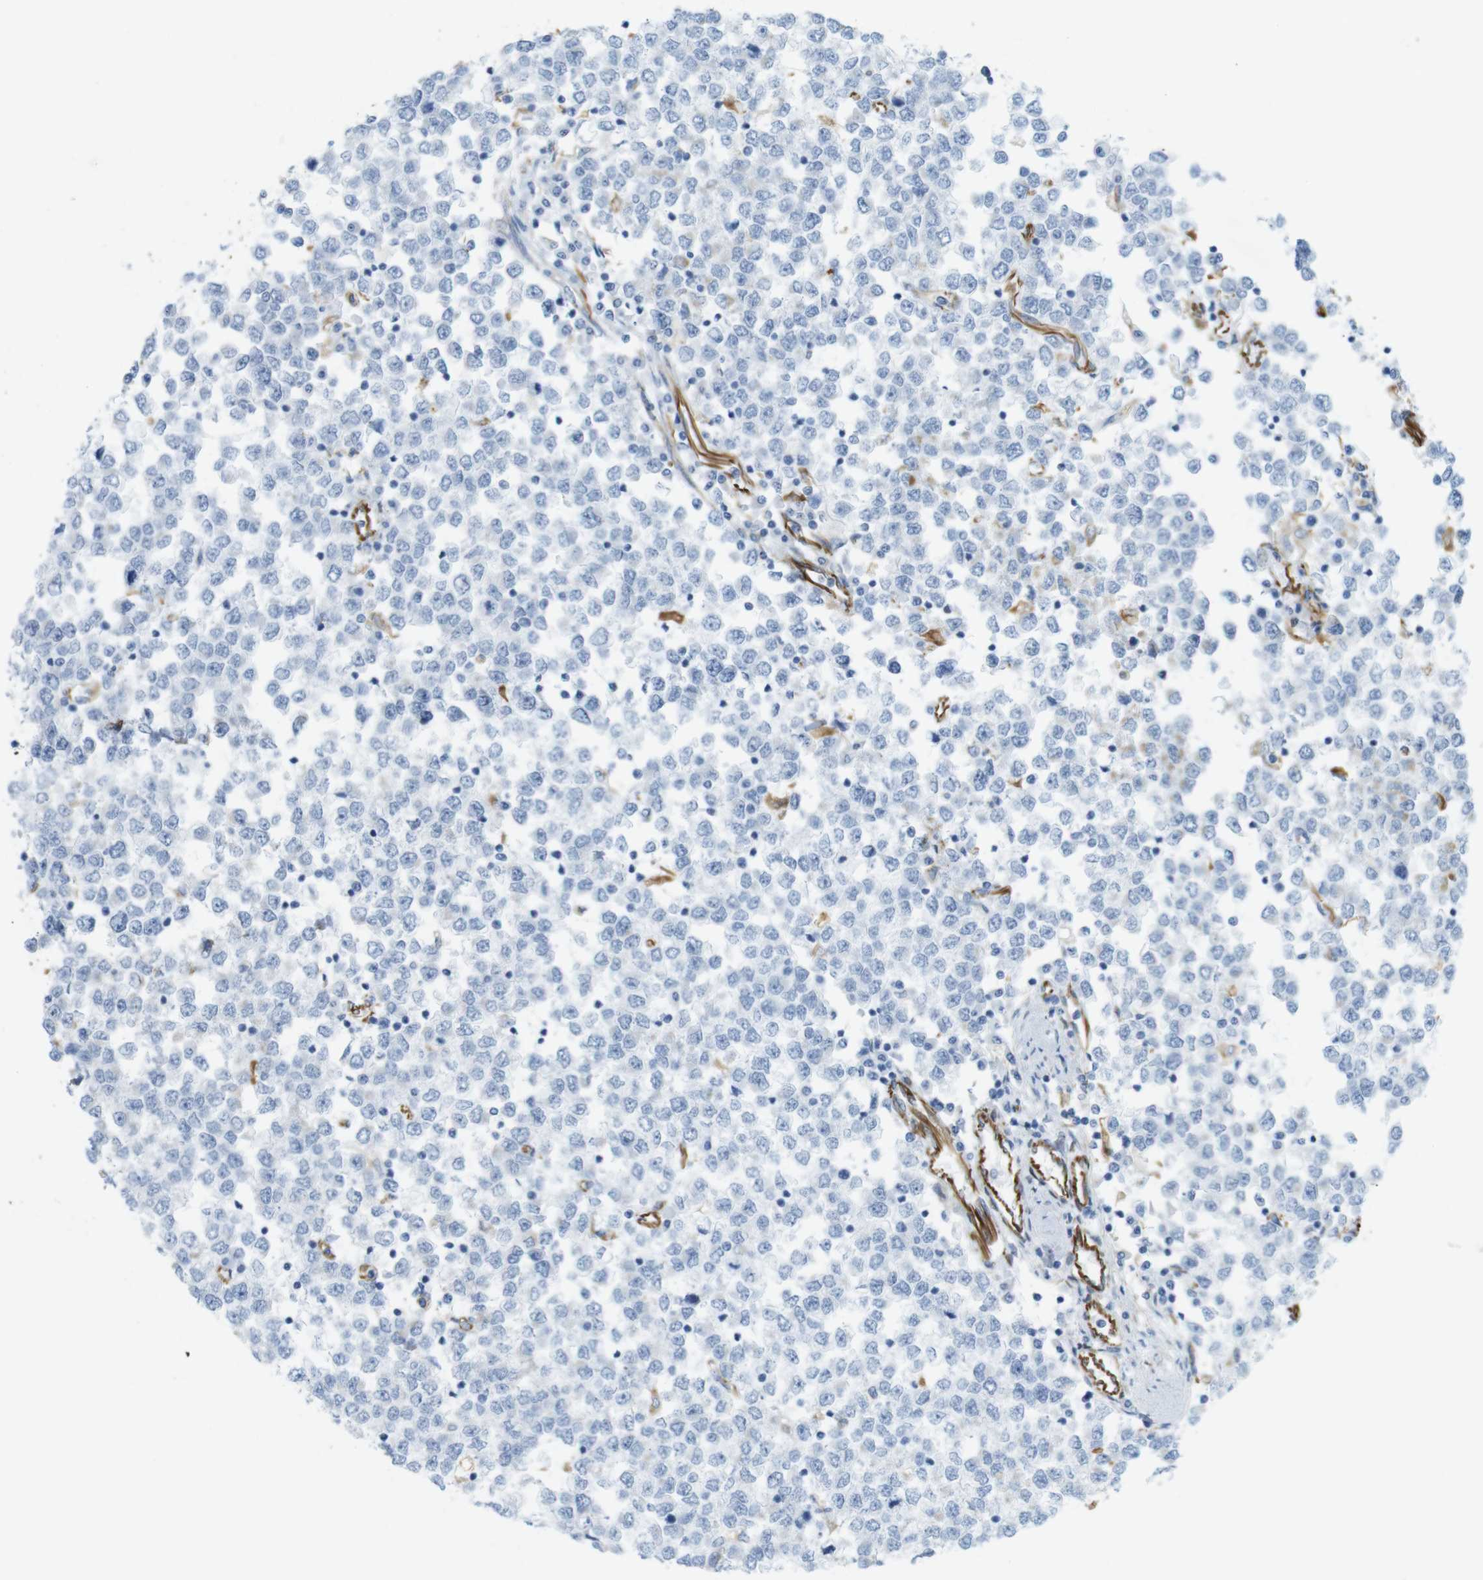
{"staining": {"intensity": "negative", "quantity": "none", "location": "none"}, "tissue": "testis cancer", "cell_type": "Tumor cells", "image_type": "cancer", "snomed": [{"axis": "morphology", "description": "Seminoma, NOS"}, {"axis": "topography", "description": "Testis"}], "caption": "A micrograph of human seminoma (testis) is negative for staining in tumor cells.", "gene": "MS4A10", "patient": {"sex": "male", "age": 65}}